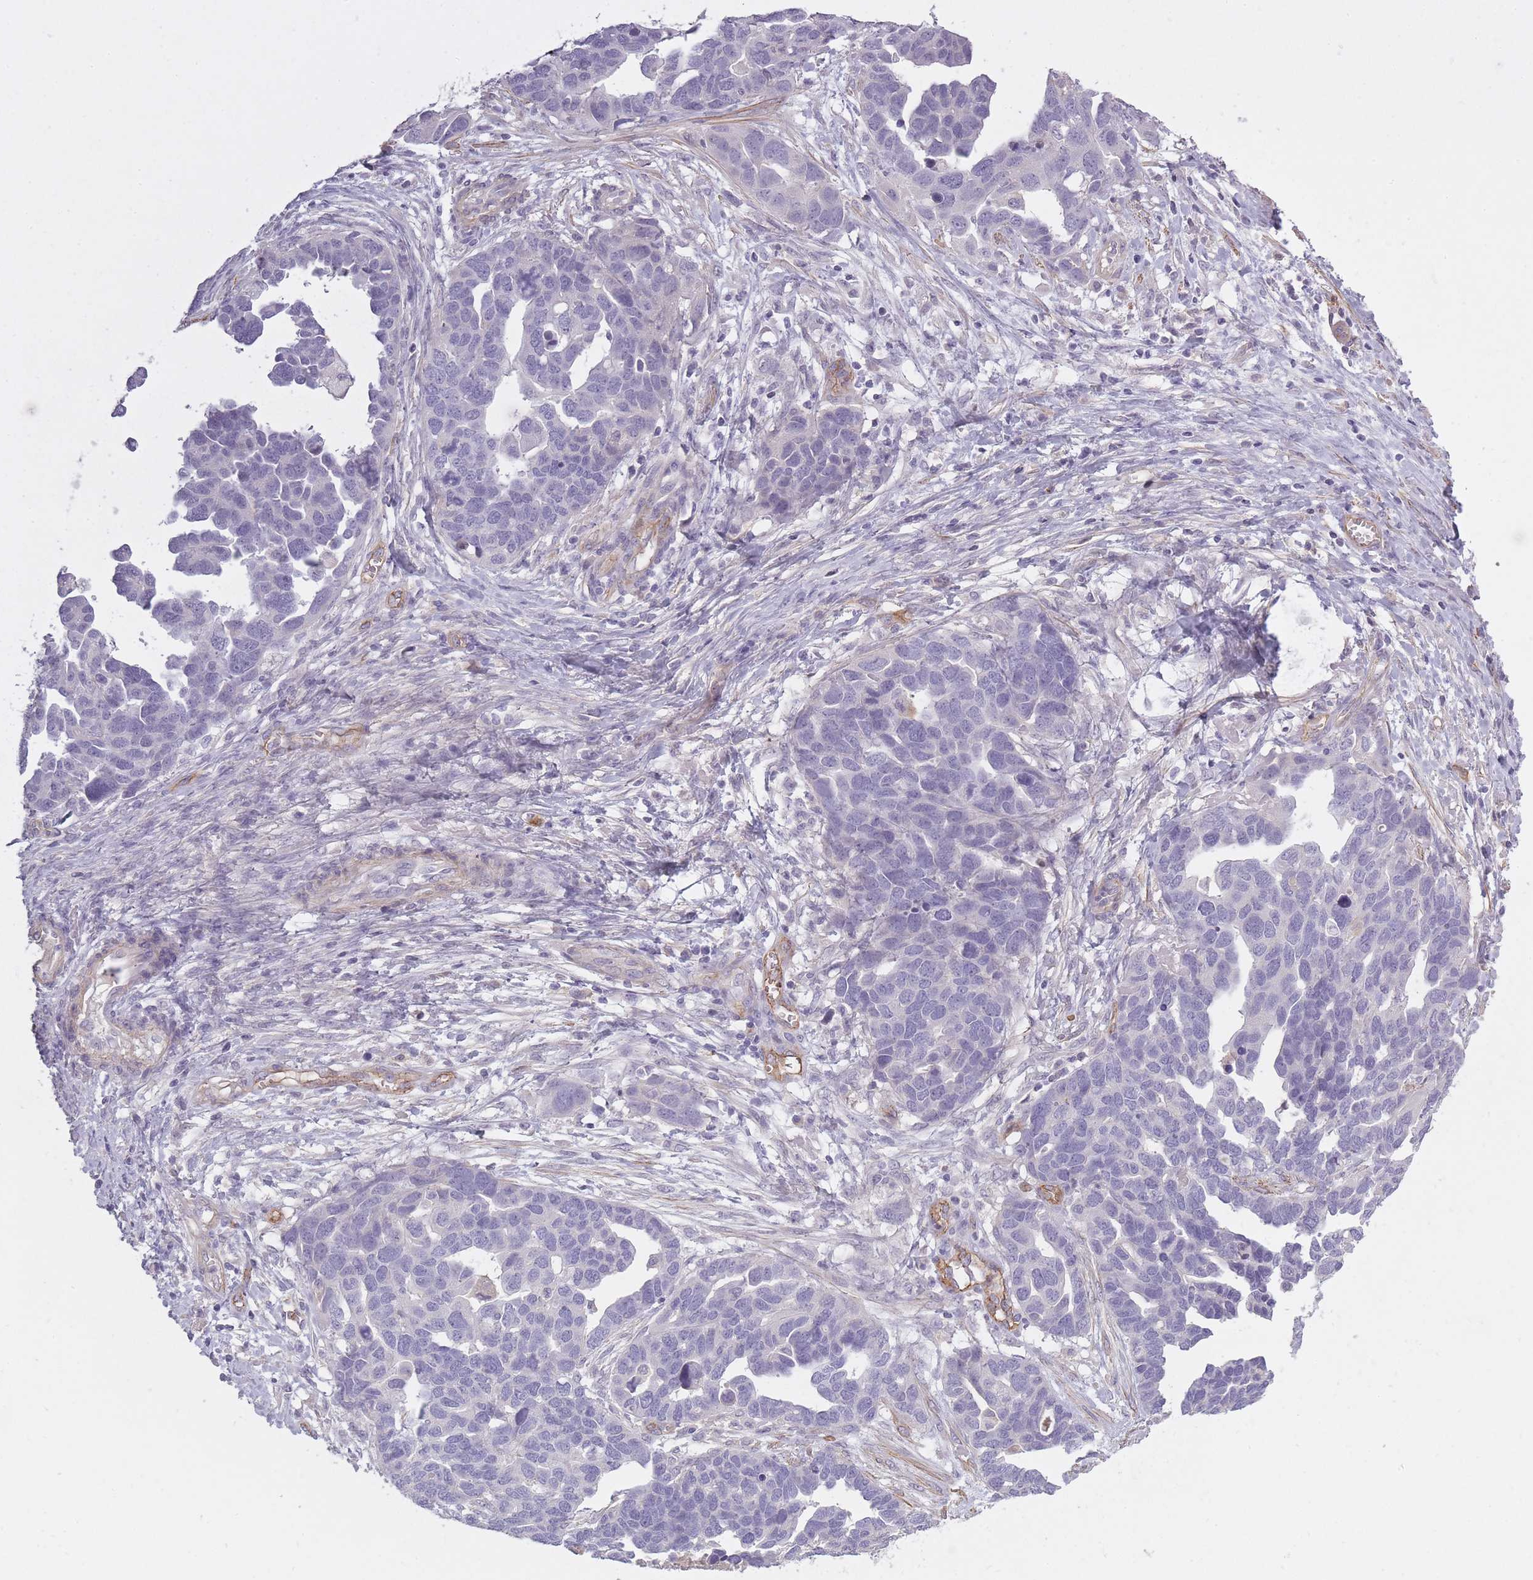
{"staining": {"intensity": "negative", "quantity": "none", "location": "none"}, "tissue": "ovarian cancer", "cell_type": "Tumor cells", "image_type": "cancer", "snomed": [{"axis": "morphology", "description": "Cystadenocarcinoma, serous, NOS"}, {"axis": "topography", "description": "Ovary"}], "caption": "This is an immunohistochemistry (IHC) photomicrograph of human ovarian serous cystadenocarcinoma. There is no positivity in tumor cells.", "gene": "SLC8A2", "patient": {"sex": "female", "age": 54}}